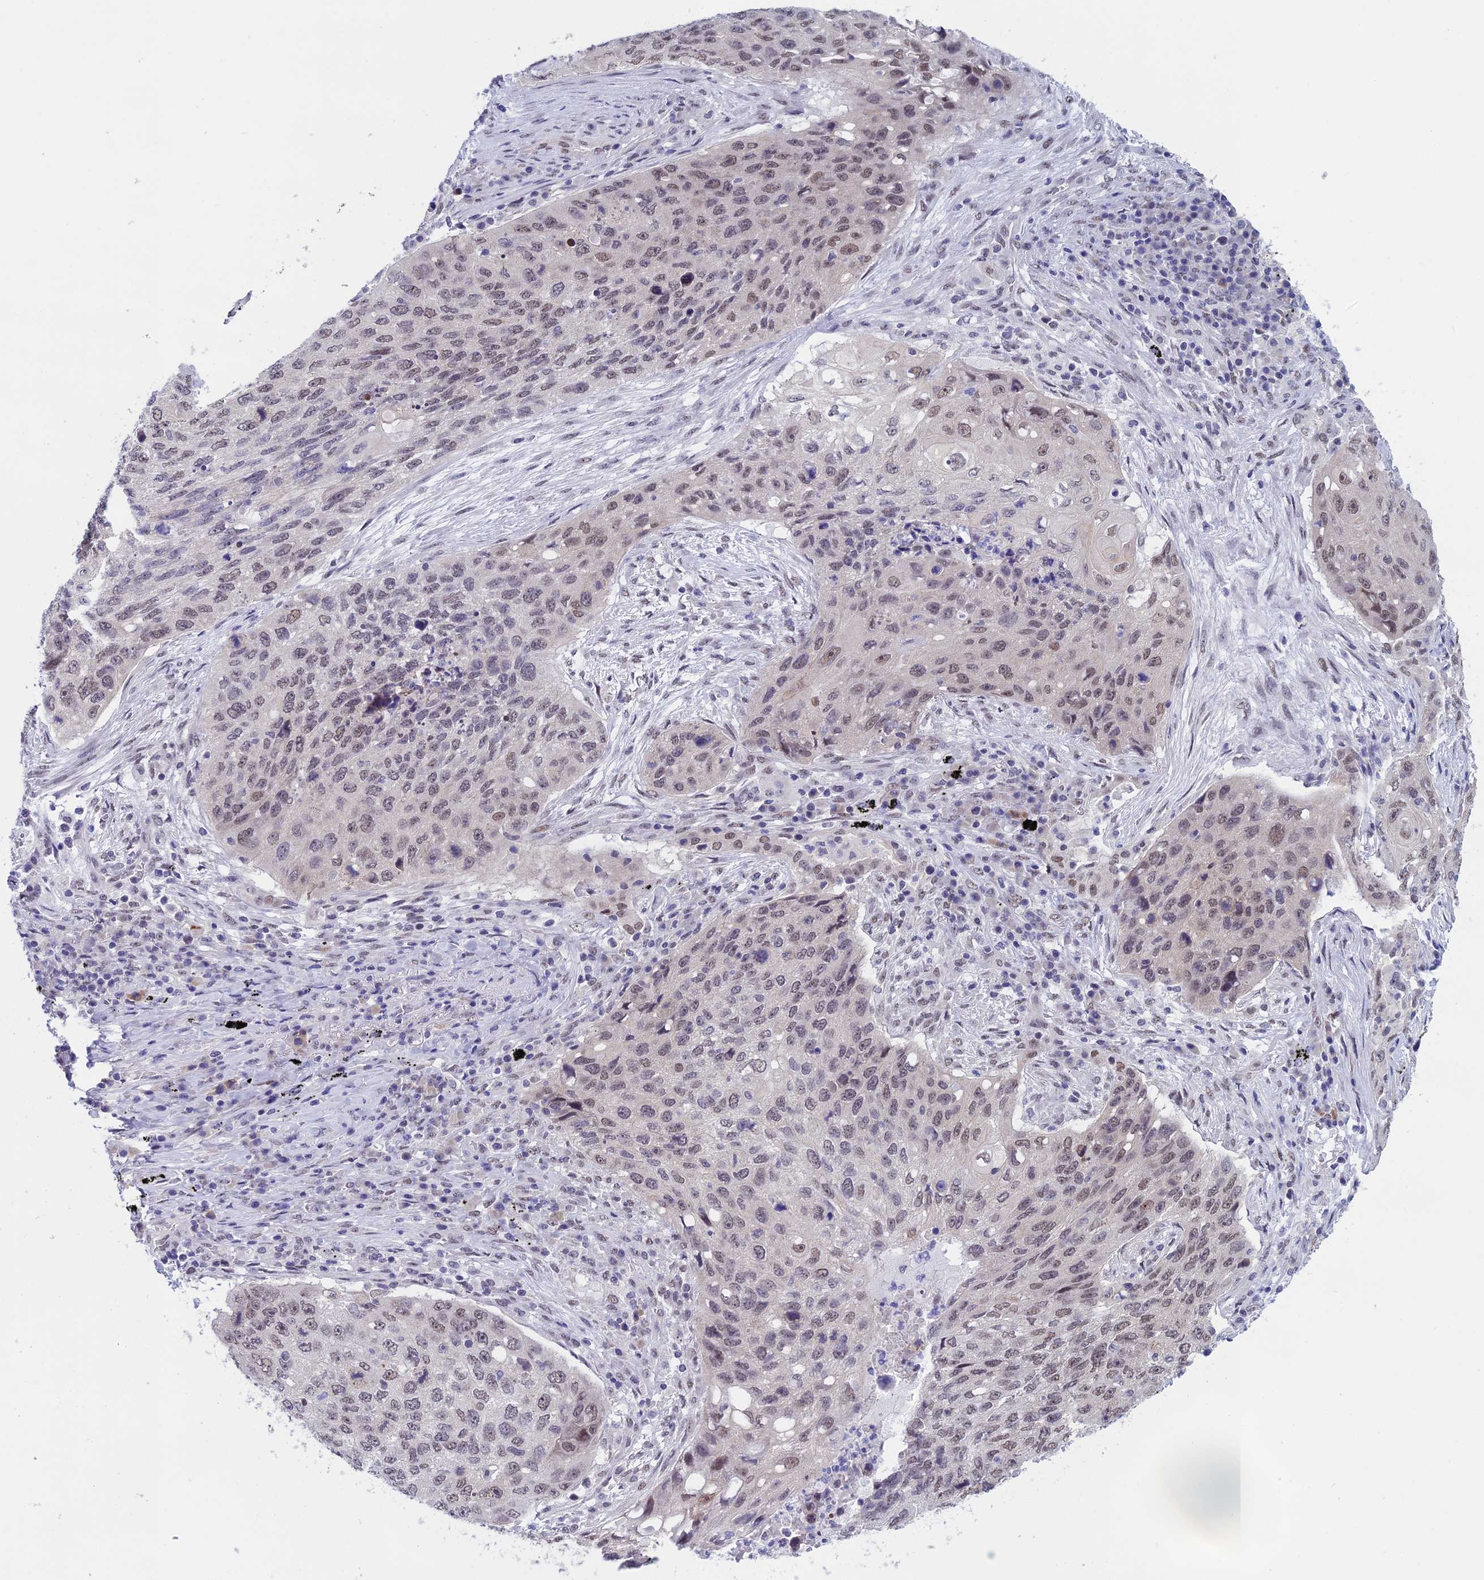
{"staining": {"intensity": "weak", "quantity": ">75%", "location": "nuclear"}, "tissue": "lung cancer", "cell_type": "Tumor cells", "image_type": "cancer", "snomed": [{"axis": "morphology", "description": "Squamous cell carcinoma, NOS"}, {"axis": "topography", "description": "Lung"}], "caption": "IHC (DAB (3,3'-diaminobenzidine)) staining of human squamous cell carcinoma (lung) demonstrates weak nuclear protein expression in approximately >75% of tumor cells.", "gene": "NABP2", "patient": {"sex": "female", "age": 63}}